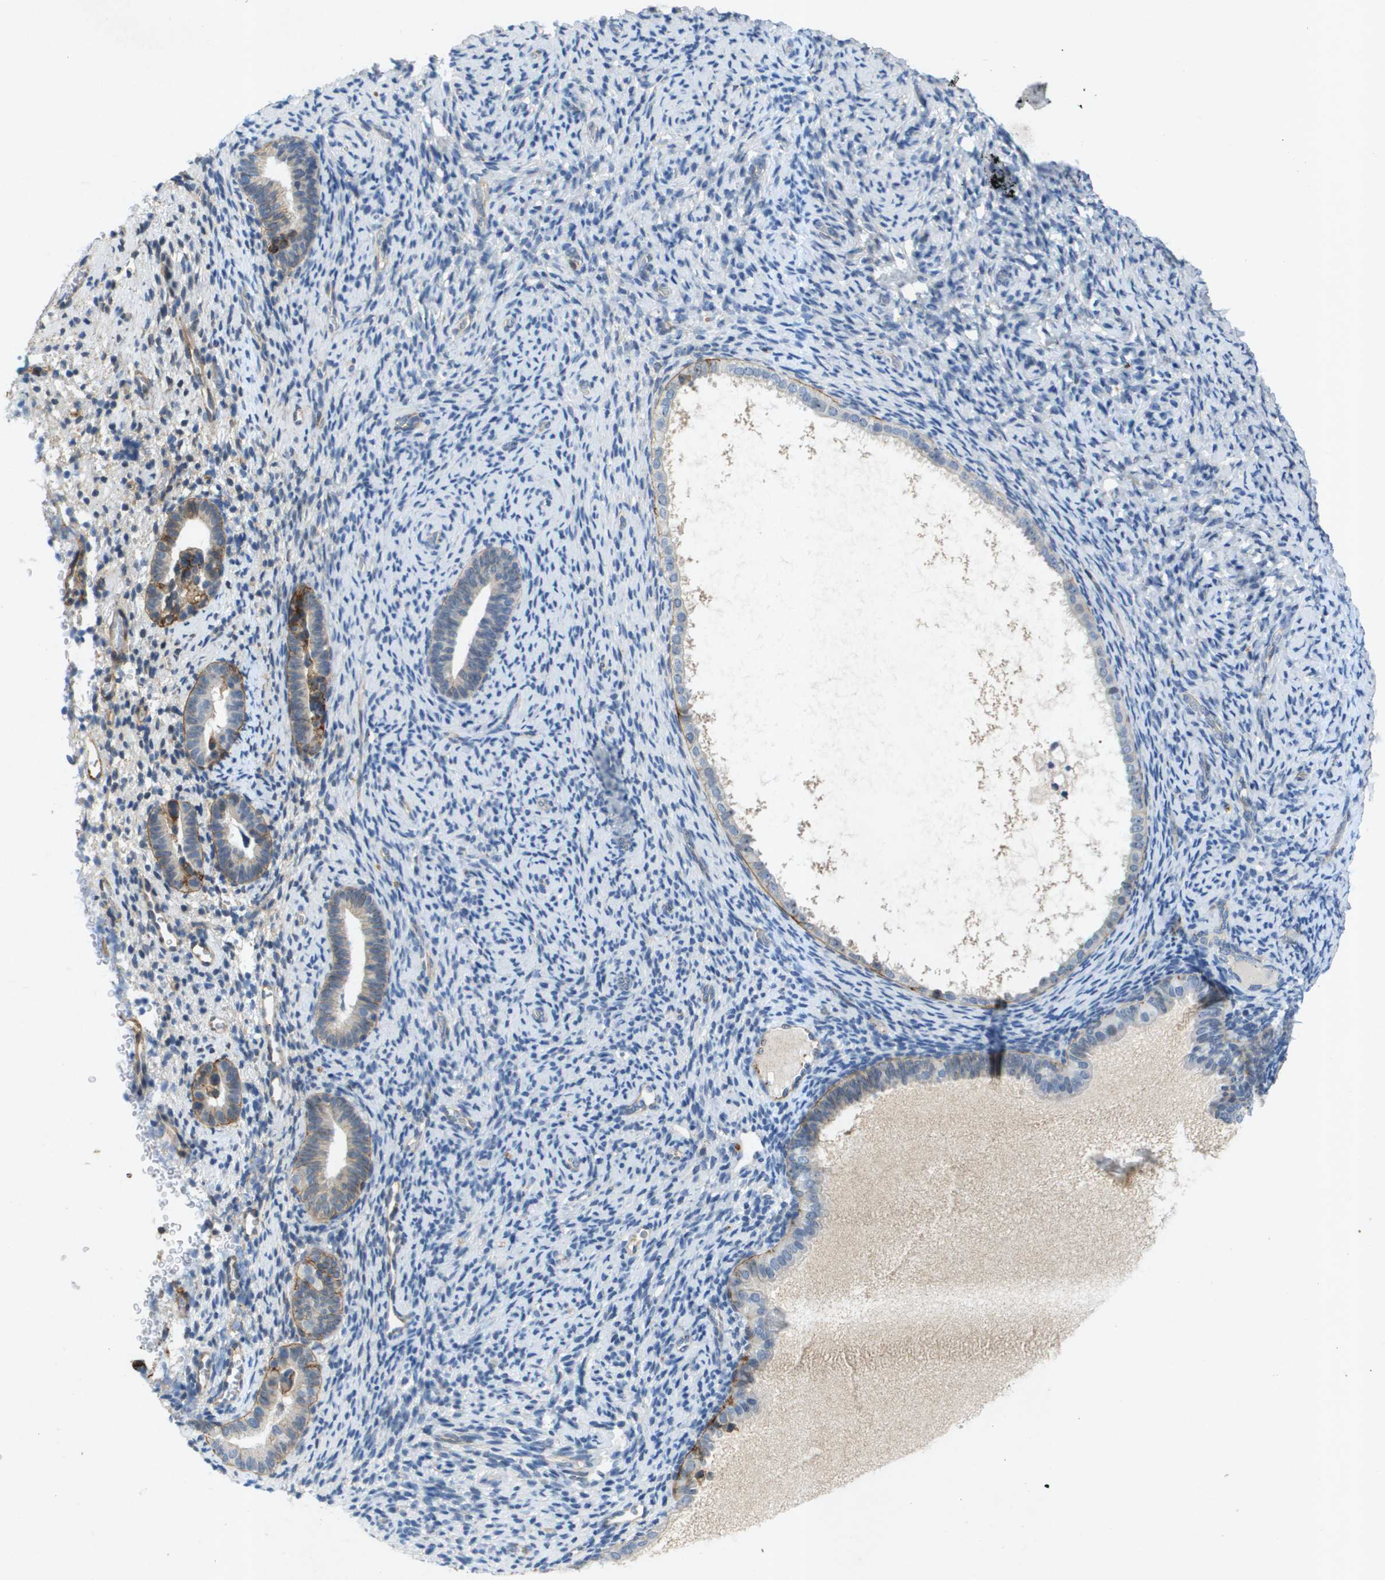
{"staining": {"intensity": "negative", "quantity": "none", "location": "none"}, "tissue": "endometrium", "cell_type": "Cells in endometrial stroma", "image_type": "normal", "snomed": [{"axis": "morphology", "description": "Normal tissue, NOS"}, {"axis": "topography", "description": "Endometrium"}], "caption": "Human endometrium stained for a protein using immunohistochemistry displays no expression in cells in endometrial stroma.", "gene": "ITGA6", "patient": {"sex": "female", "age": 51}}